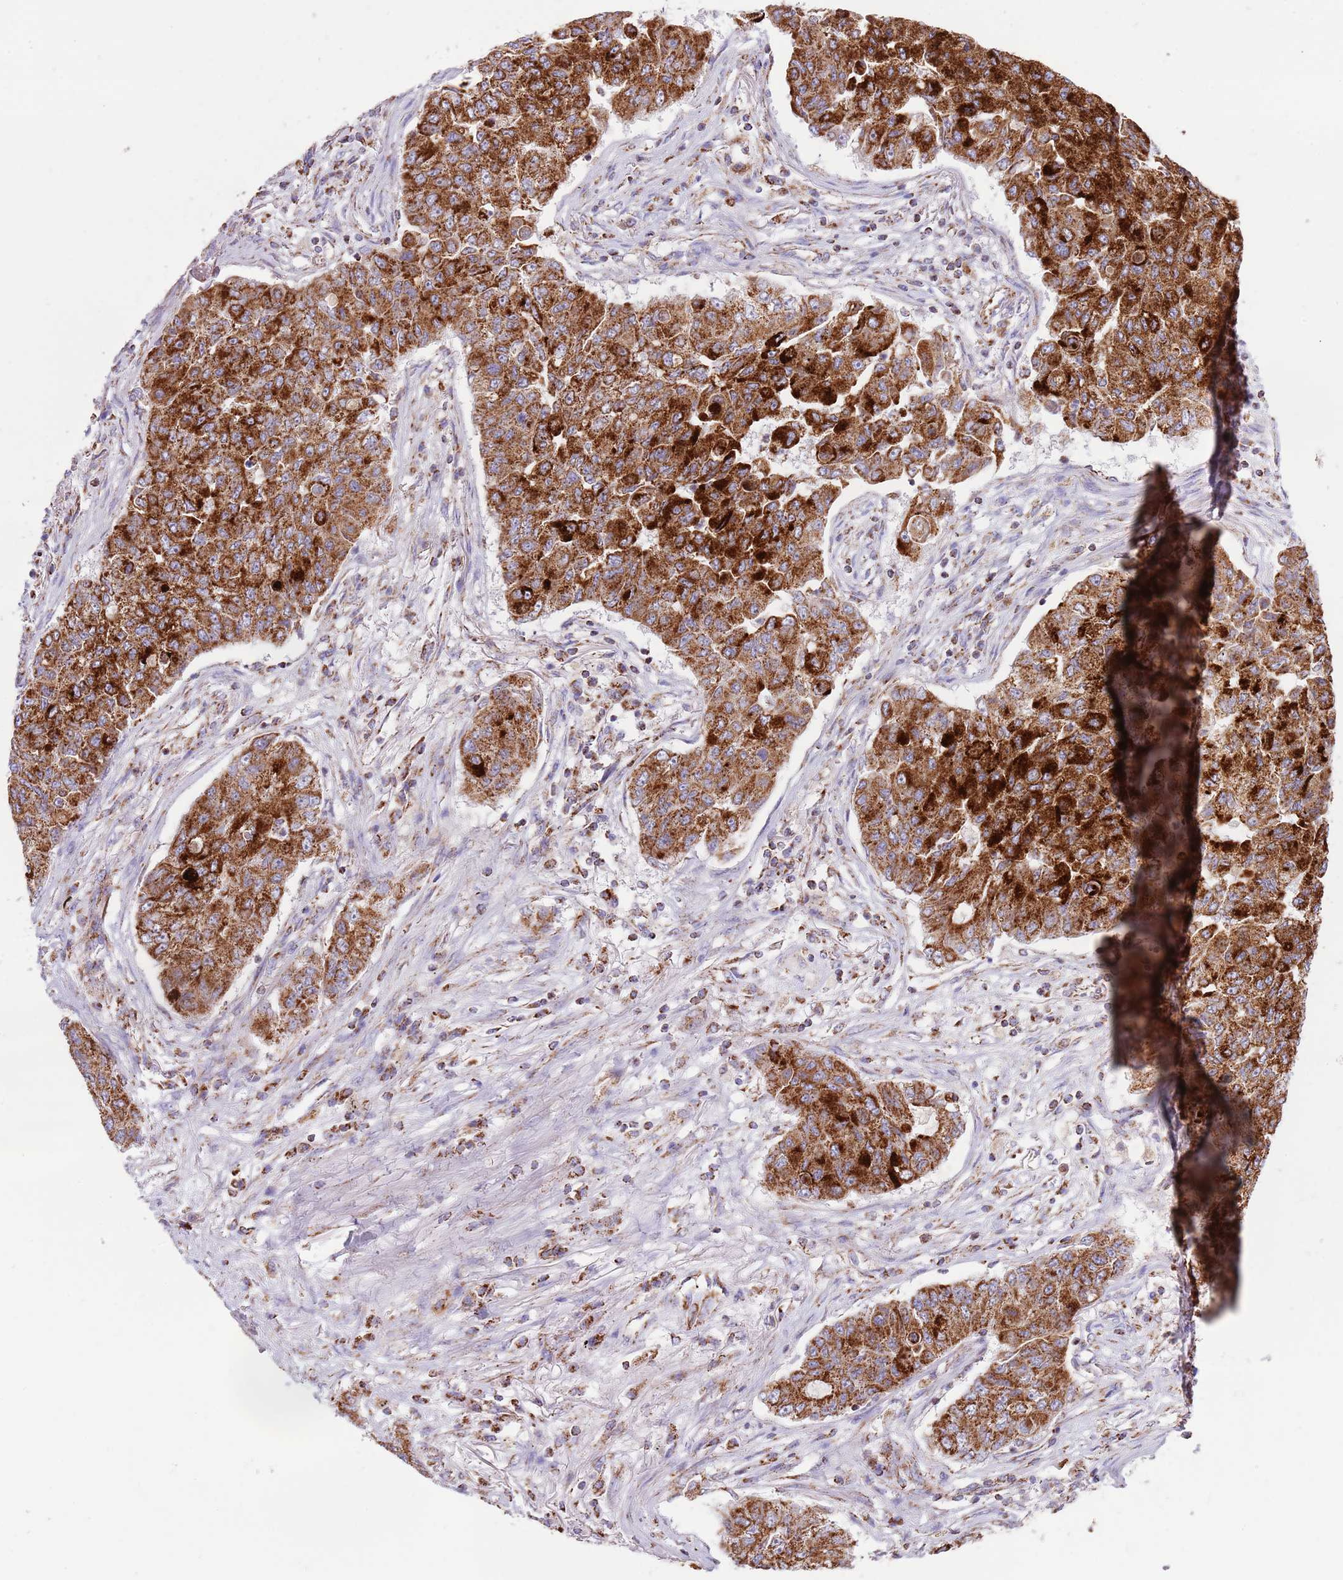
{"staining": {"intensity": "strong", "quantity": ">75%", "location": "cytoplasmic/membranous"}, "tissue": "lung cancer", "cell_type": "Tumor cells", "image_type": "cancer", "snomed": [{"axis": "morphology", "description": "Squamous cell carcinoma, NOS"}, {"axis": "topography", "description": "Lung"}], "caption": "This is an image of immunohistochemistry (IHC) staining of squamous cell carcinoma (lung), which shows strong expression in the cytoplasmic/membranous of tumor cells.", "gene": "LHX6", "patient": {"sex": "male", "age": 74}}